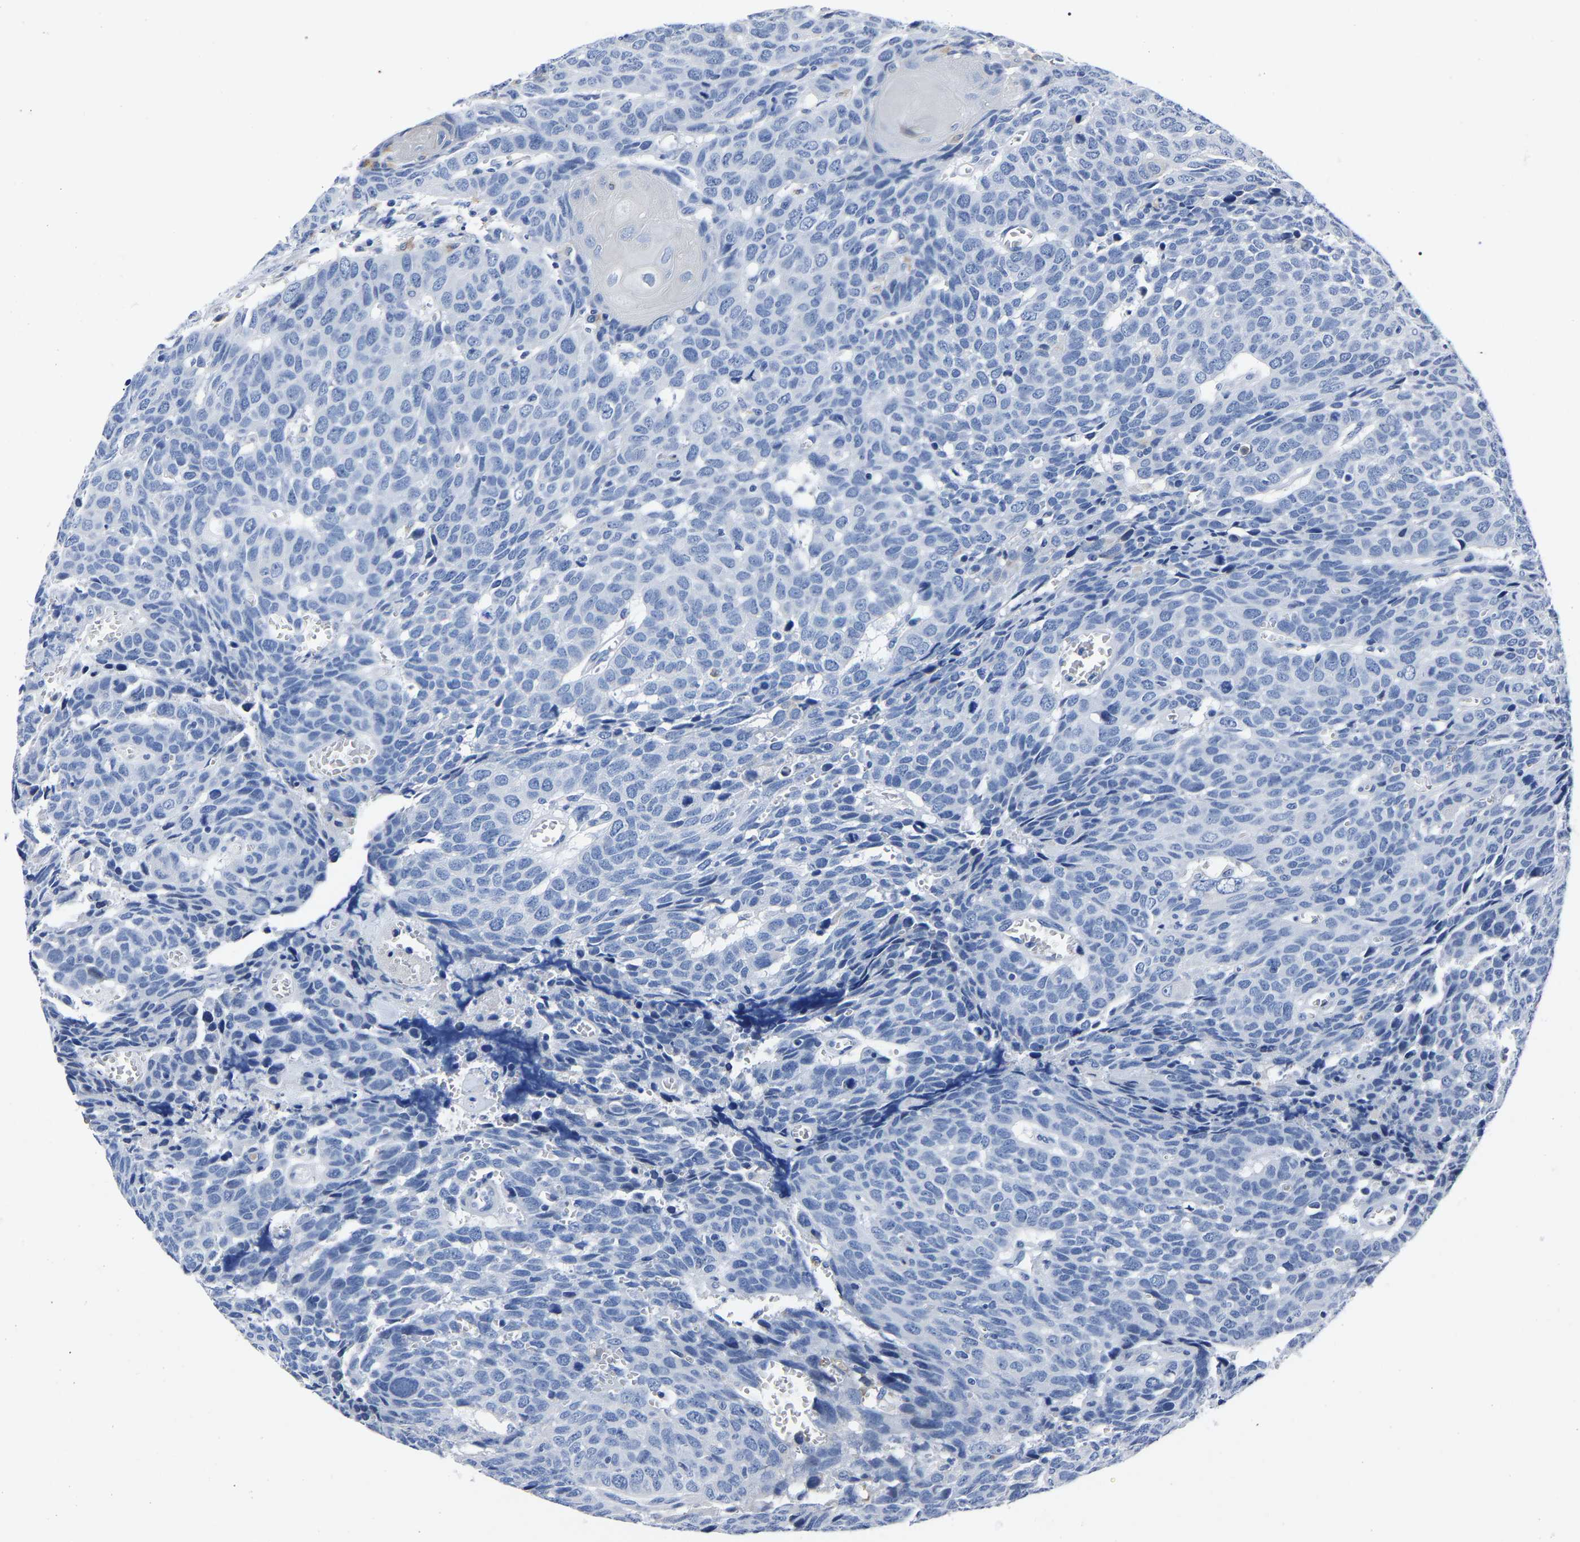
{"staining": {"intensity": "negative", "quantity": "none", "location": "none"}, "tissue": "head and neck cancer", "cell_type": "Tumor cells", "image_type": "cancer", "snomed": [{"axis": "morphology", "description": "Squamous cell carcinoma, NOS"}, {"axis": "topography", "description": "Head-Neck"}], "caption": "Immunohistochemical staining of head and neck cancer (squamous cell carcinoma) reveals no significant staining in tumor cells. (DAB (3,3'-diaminobenzidine) IHC, high magnification).", "gene": "MOV10L1", "patient": {"sex": "male", "age": 66}}